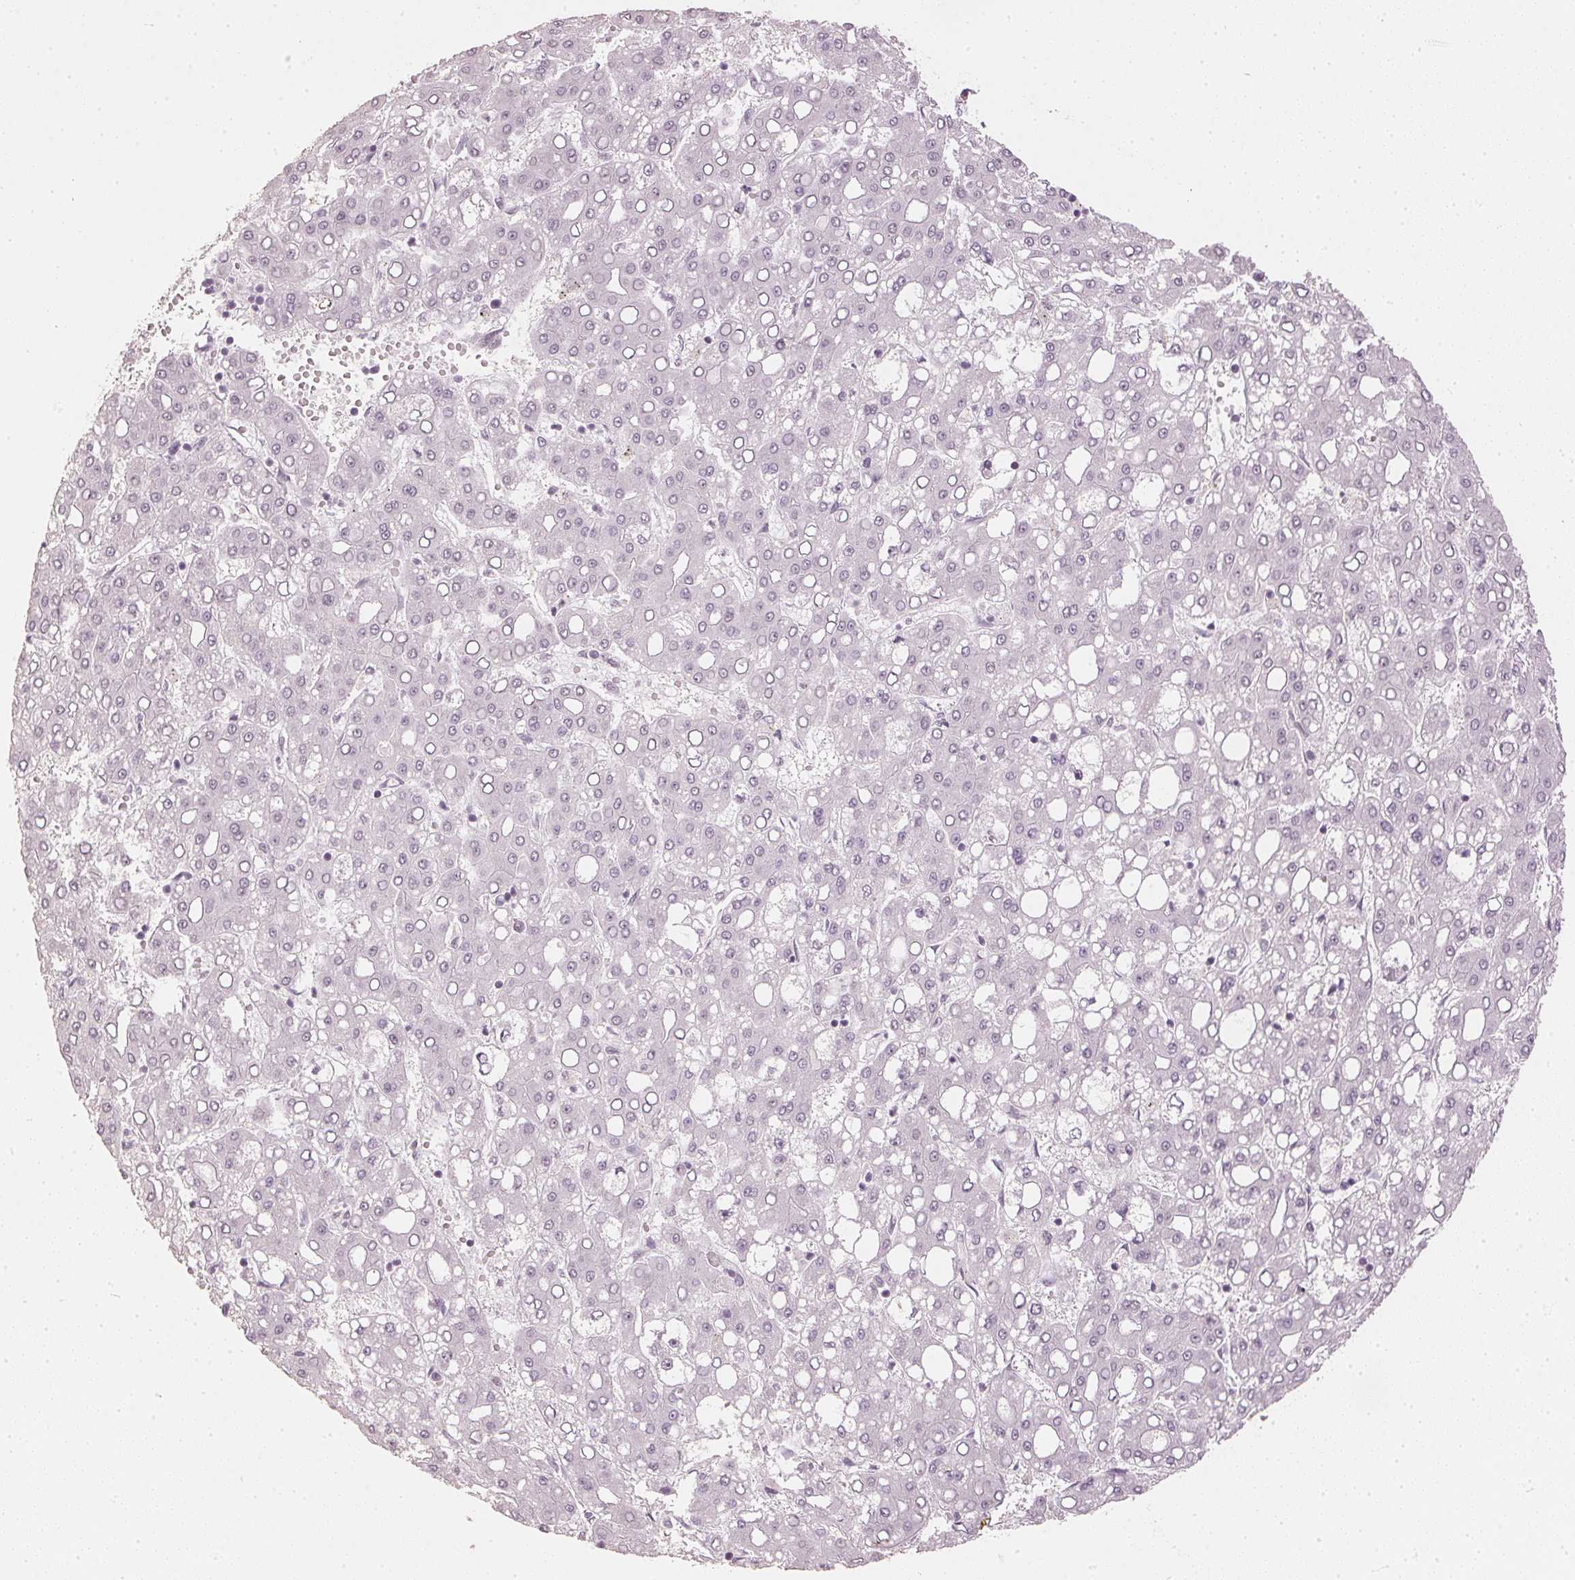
{"staining": {"intensity": "negative", "quantity": "none", "location": "none"}, "tissue": "liver cancer", "cell_type": "Tumor cells", "image_type": "cancer", "snomed": [{"axis": "morphology", "description": "Carcinoma, Hepatocellular, NOS"}, {"axis": "topography", "description": "Liver"}], "caption": "Immunohistochemistry (IHC) of human hepatocellular carcinoma (liver) shows no staining in tumor cells. (DAB immunohistochemistry (IHC) with hematoxylin counter stain).", "gene": "SLC39A3", "patient": {"sex": "male", "age": 65}}